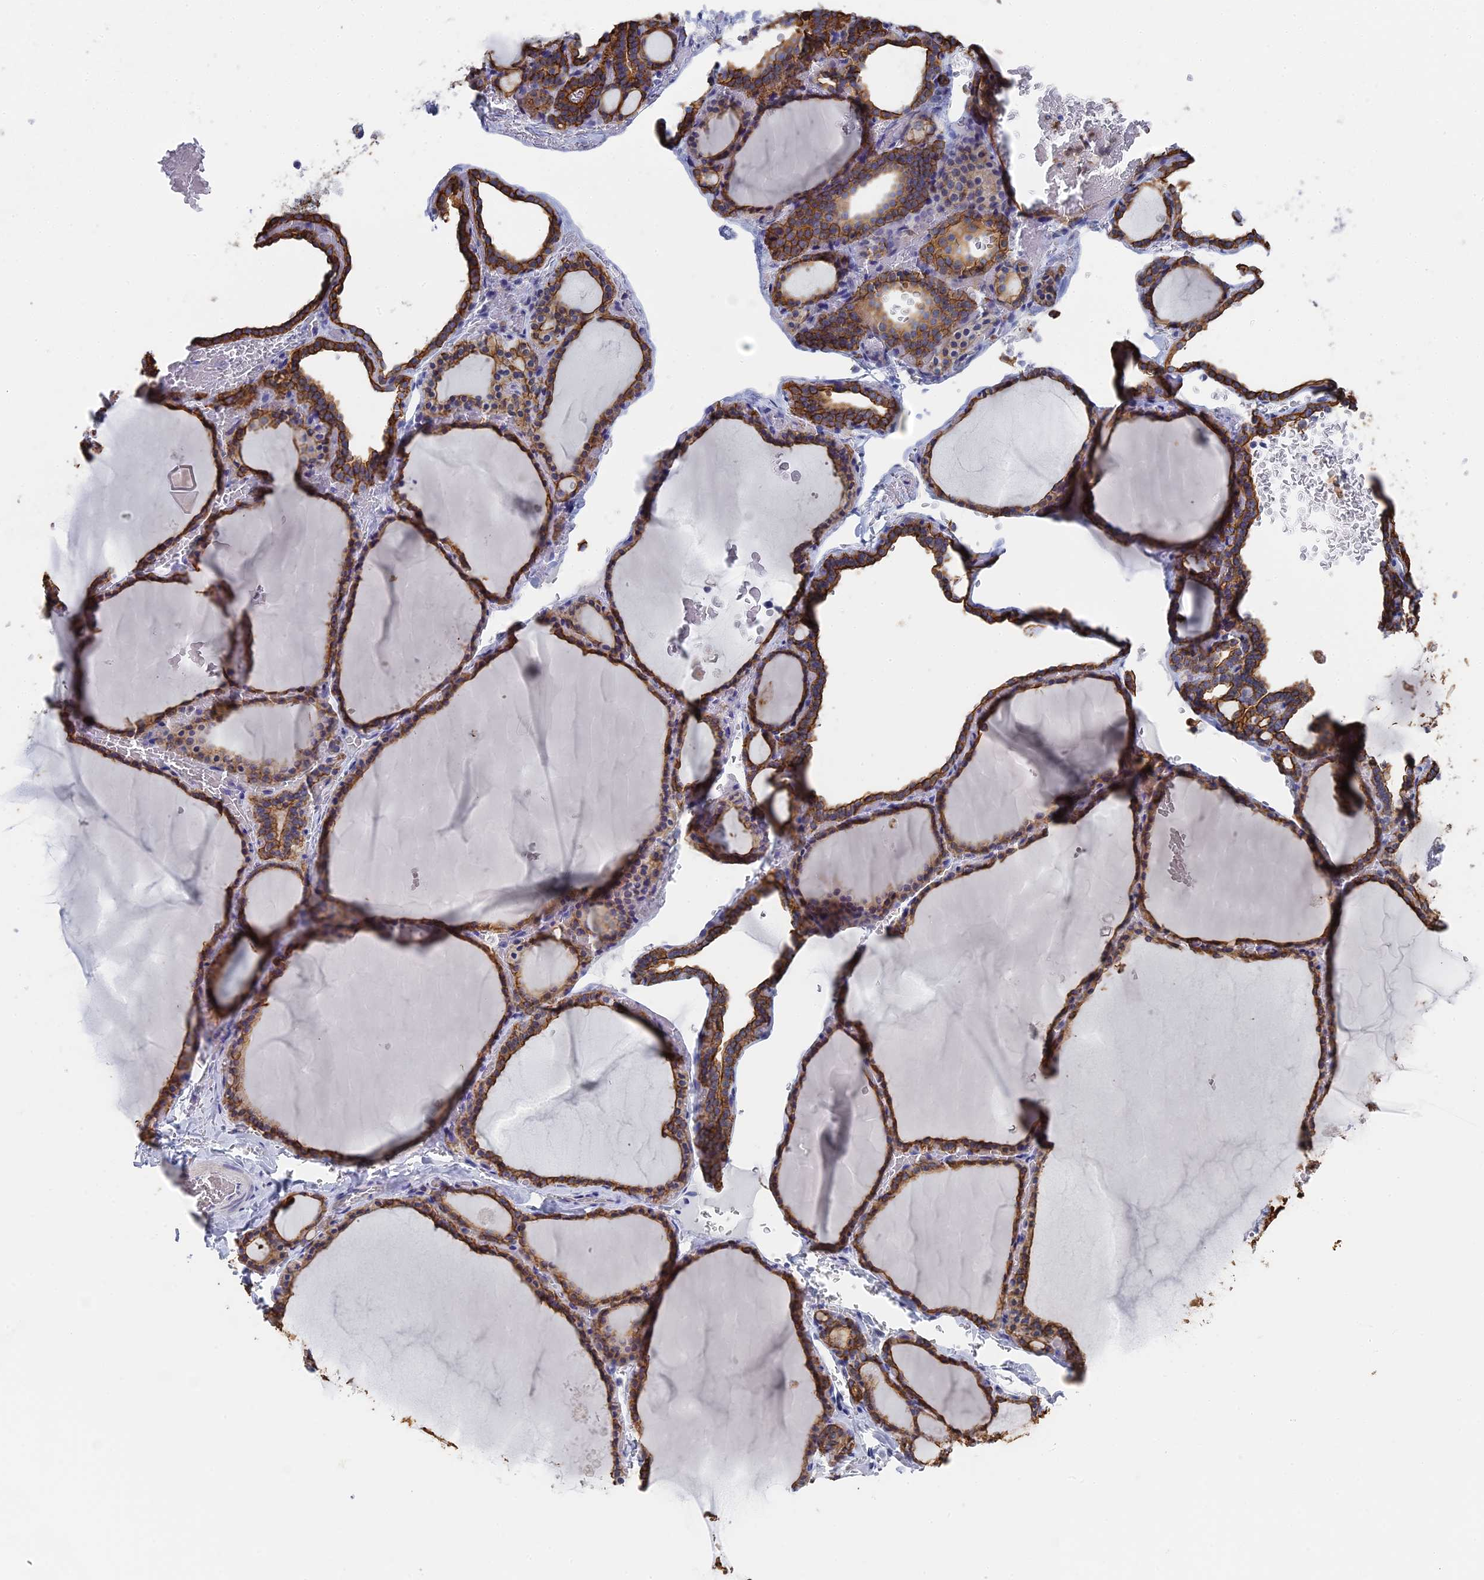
{"staining": {"intensity": "moderate", "quantity": ">75%", "location": "cytoplasmic/membranous"}, "tissue": "thyroid gland", "cell_type": "Glandular cells", "image_type": "normal", "snomed": [{"axis": "morphology", "description": "Normal tissue, NOS"}, {"axis": "topography", "description": "Thyroid gland"}], "caption": "The photomicrograph displays immunohistochemical staining of normal thyroid gland. There is moderate cytoplasmic/membranous positivity is seen in approximately >75% of glandular cells.", "gene": "SRFBP1", "patient": {"sex": "female", "age": 39}}